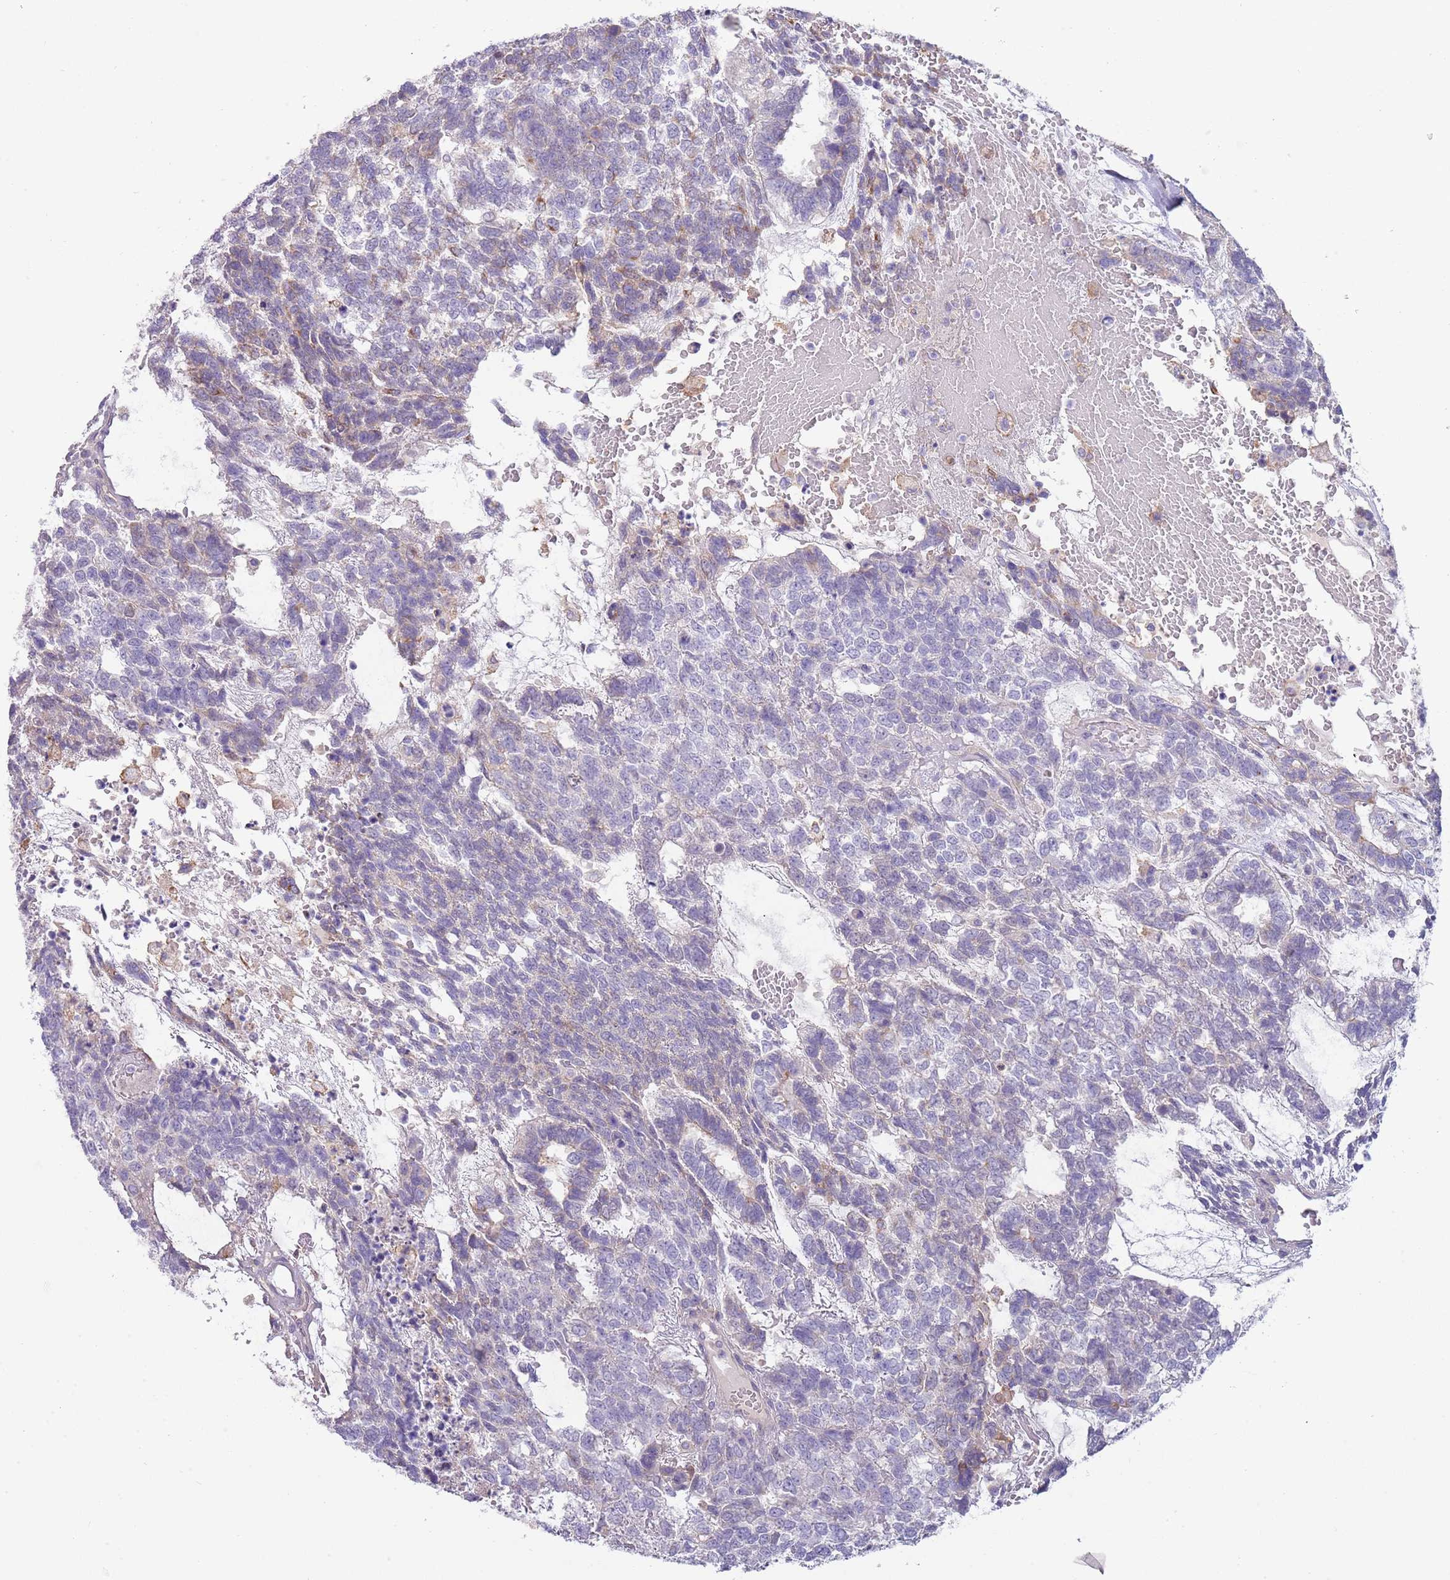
{"staining": {"intensity": "weak", "quantity": "<25%", "location": "cytoplasmic/membranous"}, "tissue": "testis cancer", "cell_type": "Tumor cells", "image_type": "cancer", "snomed": [{"axis": "morphology", "description": "Carcinoma, Embryonal, NOS"}, {"axis": "topography", "description": "Testis"}], "caption": "The immunohistochemistry (IHC) micrograph has no significant positivity in tumor cells of testis cancer tissue.", "gene": "NBPF3", "patient": {"sex": "male", "age": 23}}